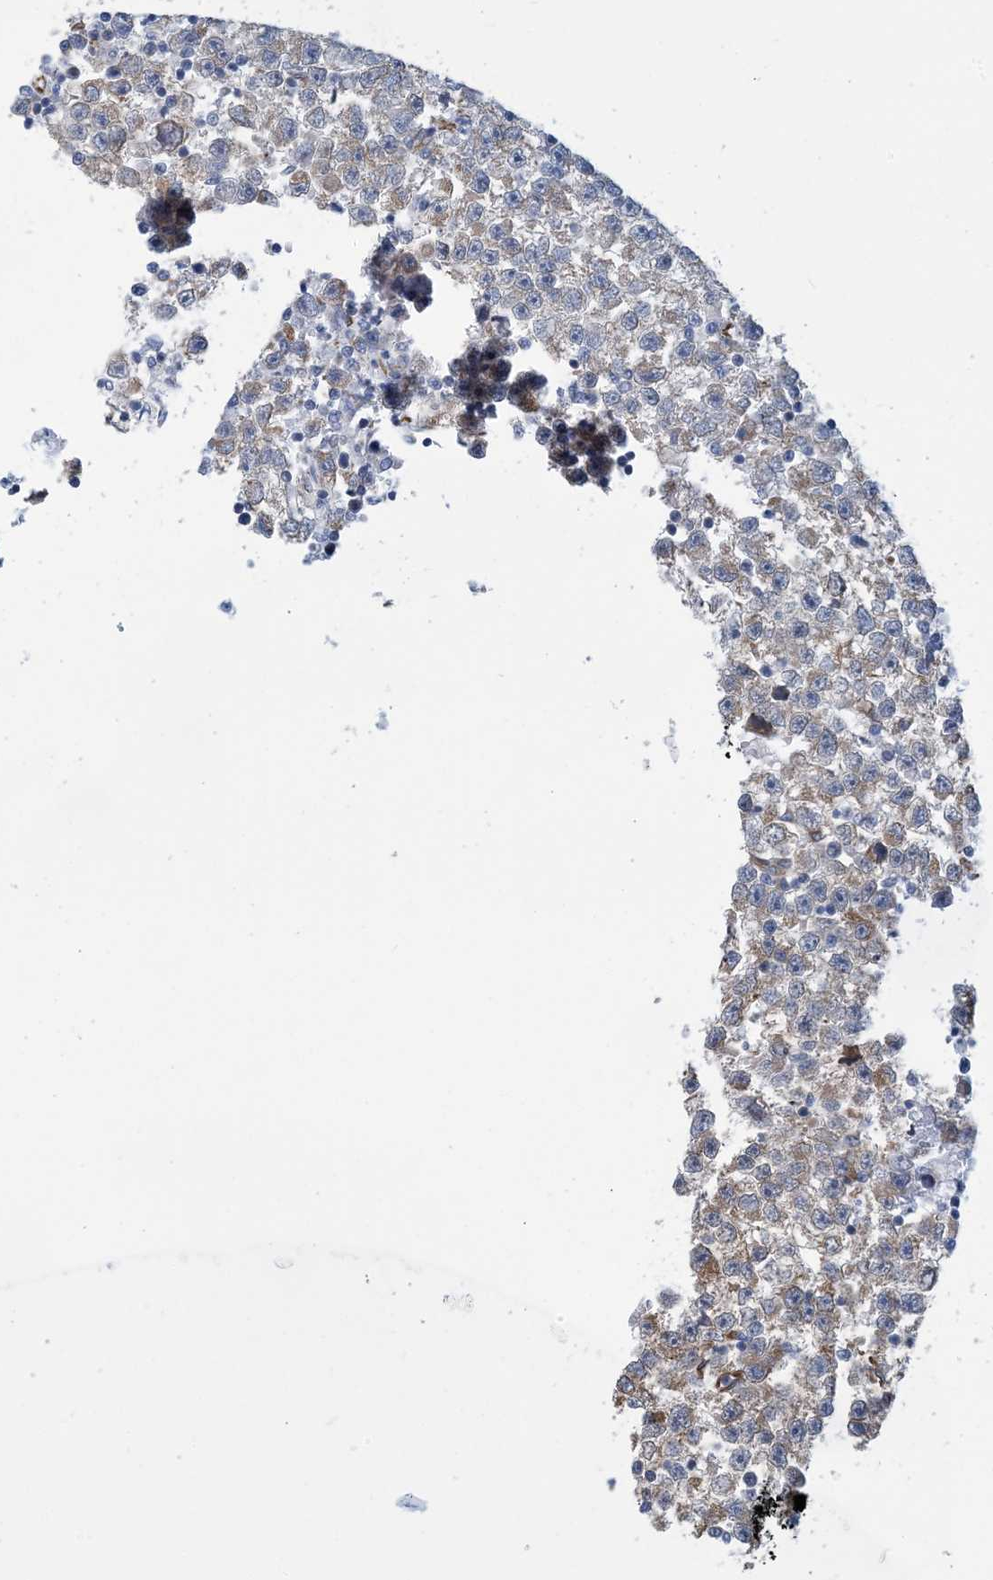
{"staining": {"intensity": "weak", "quantity": ">75%", "location": "cytoplasmic/membranous"}, "tissue": "testis cancer", "cell_type": "Tumor cells", "image_type": "cancer", "snomed": [{"axis": "morphology", "description": "Seminoma, NOS"}, {"axis": "topography", "description": "Testis"}], "caption": "Immunohistochemistry (IHC) staining of testis seminoma, which shows low levels of weak cytoplasmic/membranous positivity in approximately >75% of tumor cells indicating weak cytoplasmic/membranous protein expression. The staining was performed using DAB (3,3'-diaminobenzidine) (brown) for protein detection and nuclei were counterstained in hematoxylin (blue).", "gene": "CCDC14", "patient": {"sex": "male", "age": 22}}